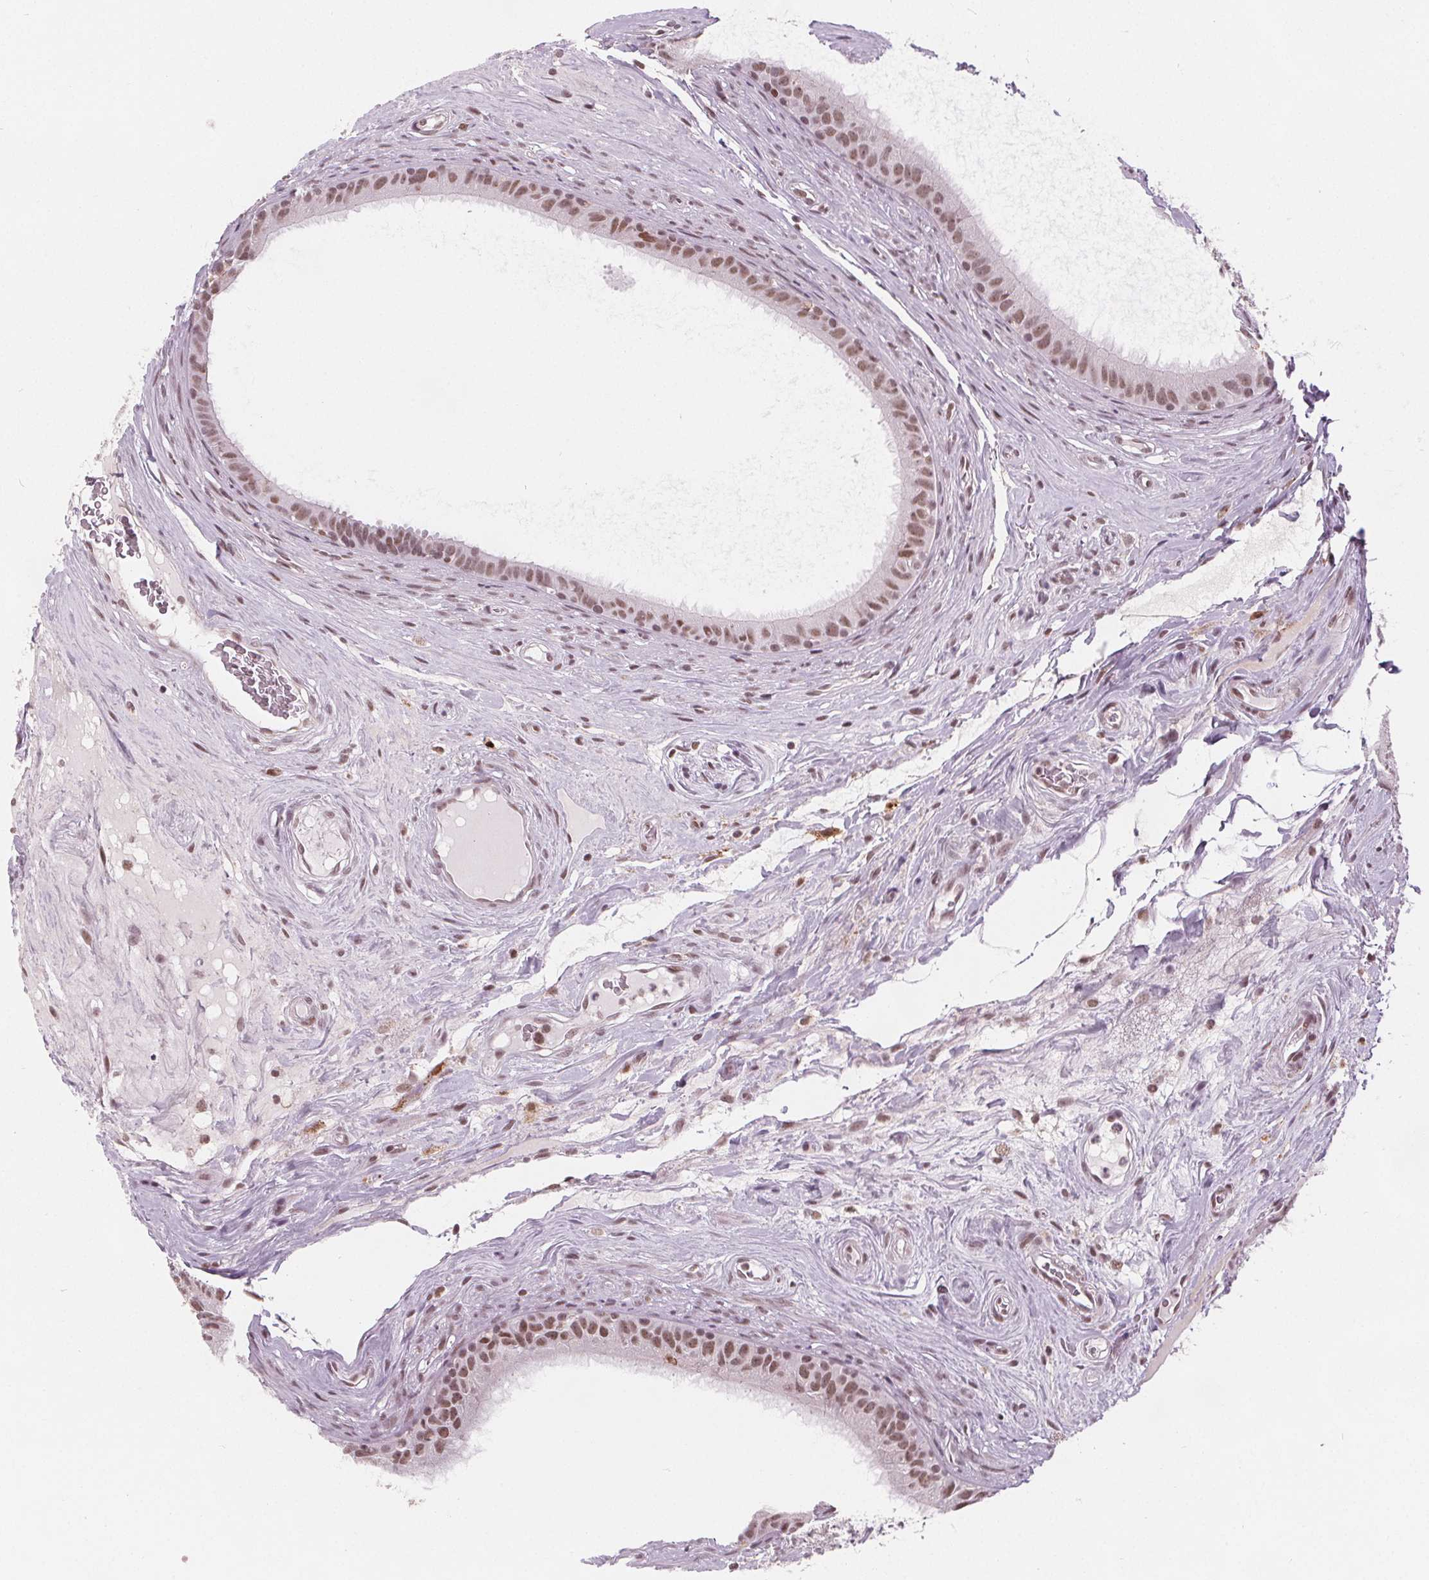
{"staining": {"intensity": "moderate", "quantity": ">75%", "location": "nuclear"}, "tissue": "epididymis", "cell_type": "Glandular cells", "image_type": "normal", "snomed": [{"axis": "morphology", "description": "Normal tissue, NOS"}, {"axis": "topography", "description": "Epididymis"}], "caption": "This photomicrograph reveals IHC staining of normal epididymis, with medium moderate nuclear staining in about >75% of glandular cells.", "gene": "DPM2", "patient": {"sex": "male", "age": 59}}